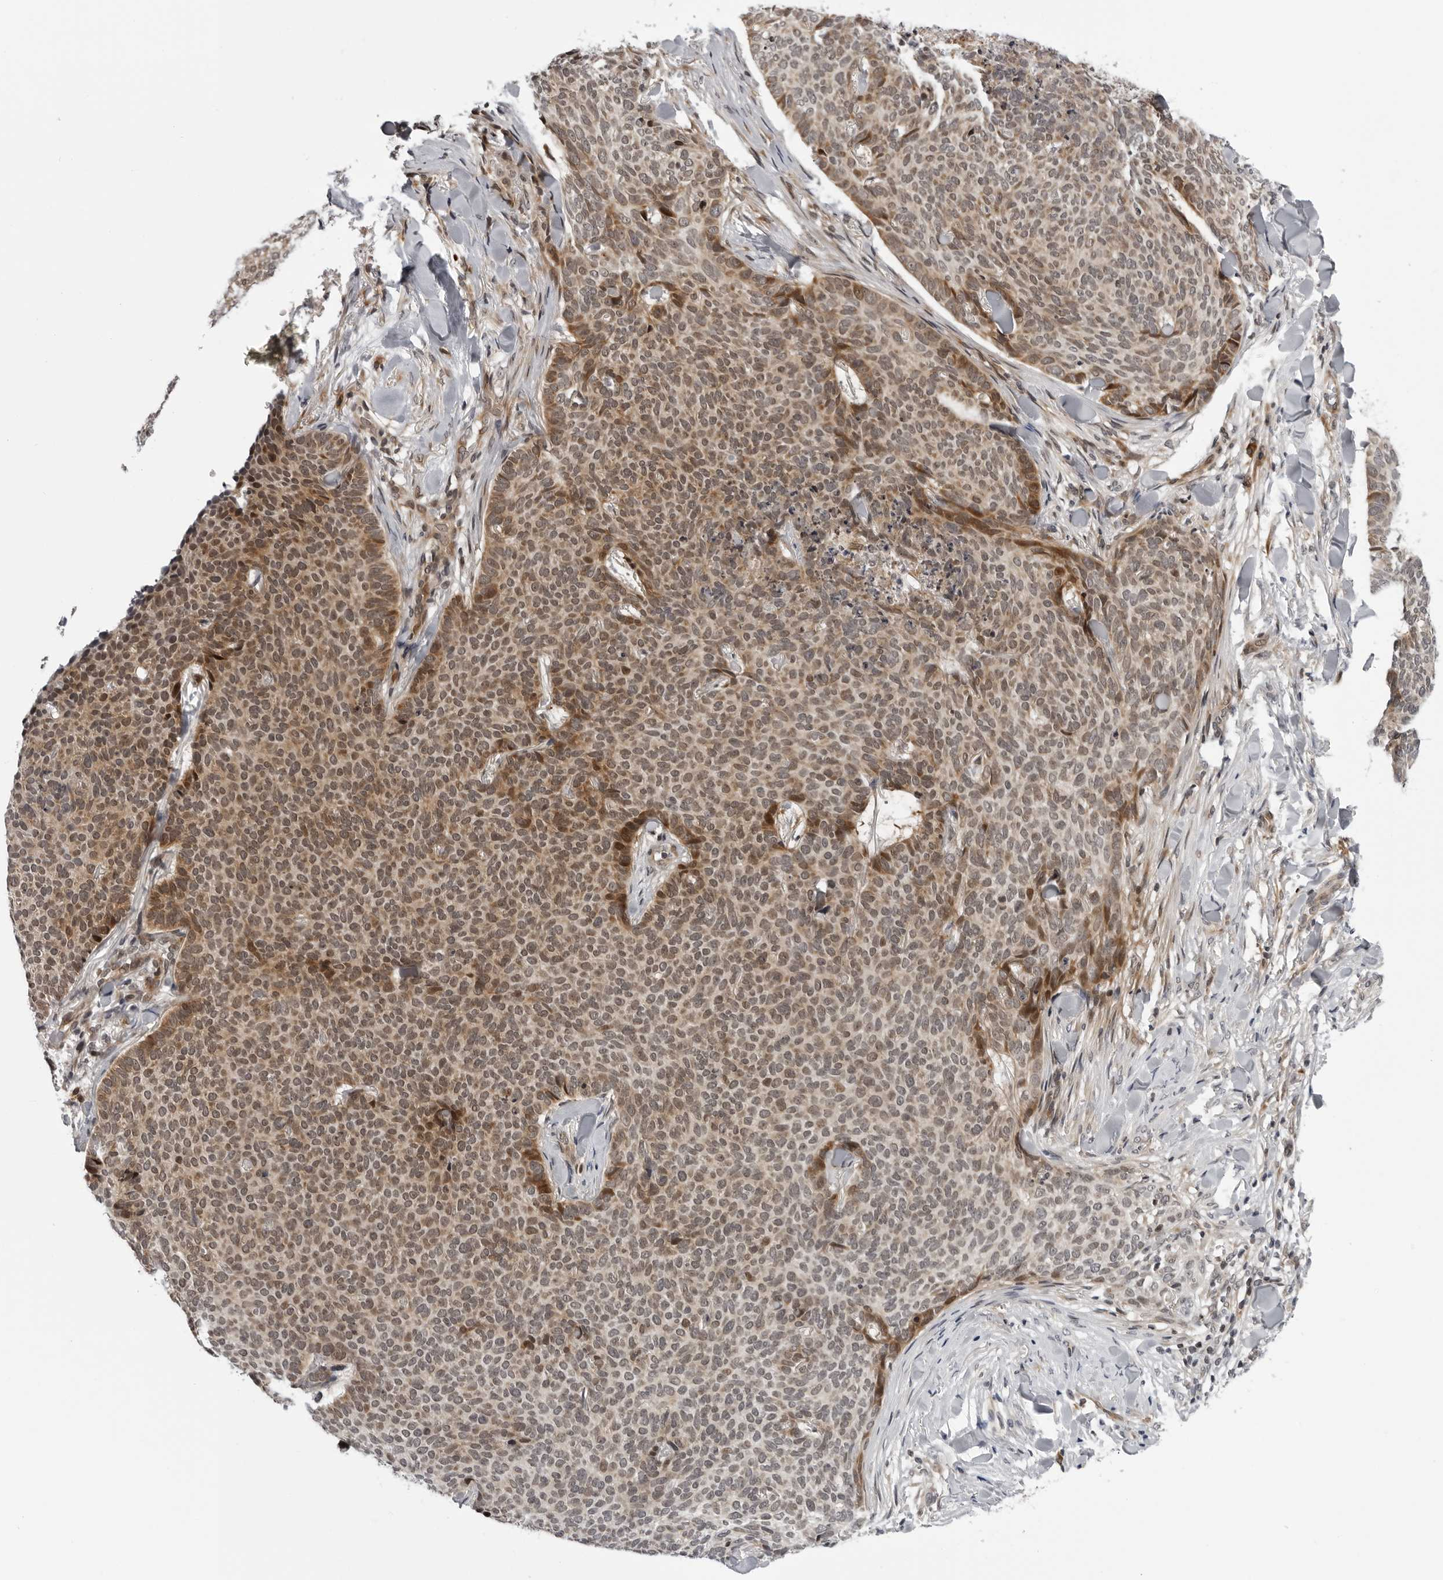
{"staining": {"intensity": "moderate", "quantity": "25%-75%", "location": "cytoplasmic/membranous,nuclear"}, "tissue": "skin cancer", "cell_type": "Tumor cells", "image_type": "cancer", "snomed": [{"axis": "morphology", "description": "Normal tissue, NOS"}, {"axis": "morphology", "description": "Basal cell carcinoma"}, {"axis": "topography", "description": "Skin"}], "caption": "Human skin cancer stained for a protein (brown) demonstrates moderate cytoplasmic/membranous and nuclear positive expression in about 25%-75% of tumor cells.", "gene": "GCSAML", "patient": {"sex": "male", "age": 50}}